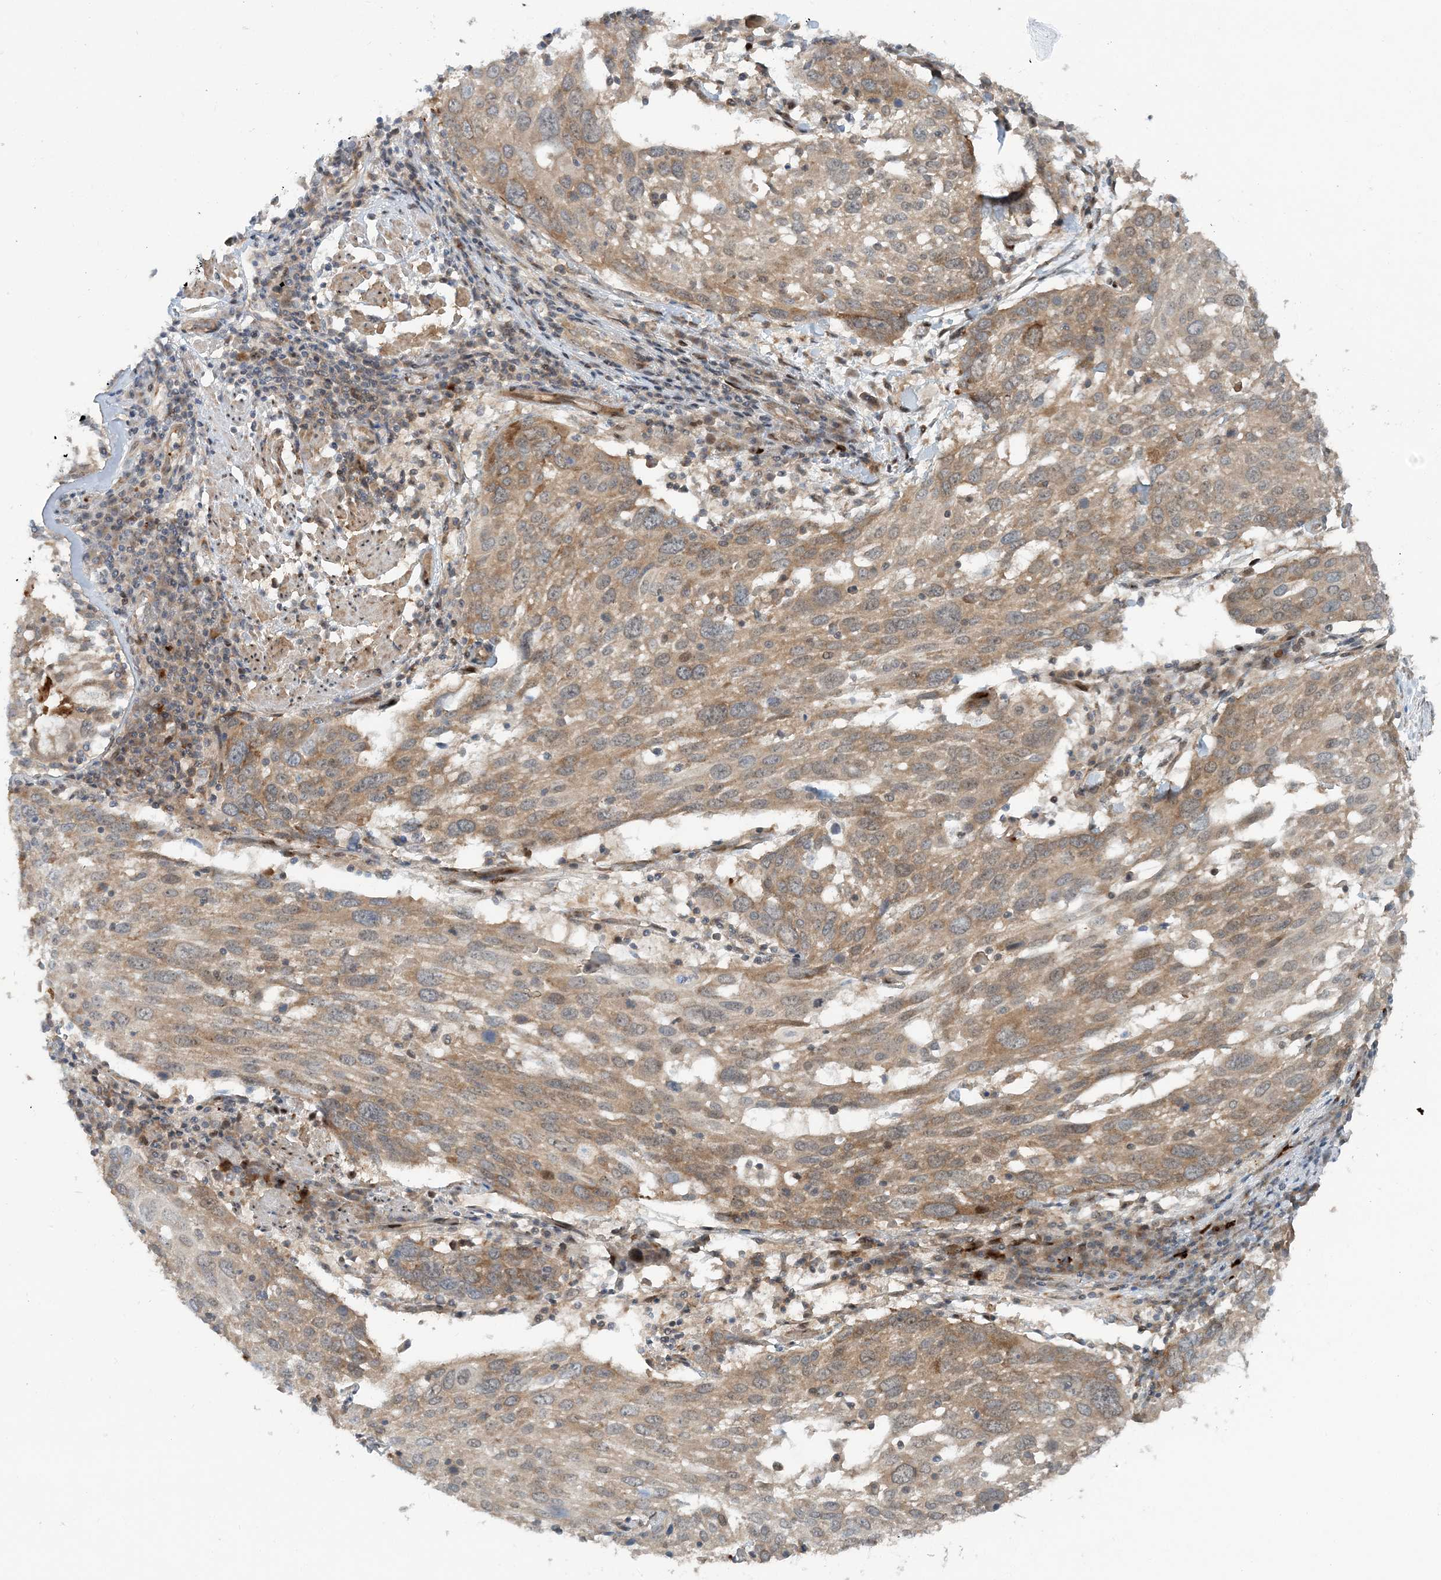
{"staining": {"intensity": "moderate", "quantity": "25%-75%", "location": "cytoplasmic/membranous"}, "tissue": "lung cancer", "cell_type": "Tumor cells", "image_type": "cancer", "snomed": [{"axis": "morphology", "description": "Squamous cell carcinoma, NOS"}, {"axis": "topography", "description": "Lung"}], "caption": "Lung squamous cell carcinoma stained with a brown dye displays moderate cytoplasmic/membranous positive expression in approximately 25%-75% of tumor cells.", "gene": "GEMIN5", "patient": {"sex": "male", "age": 65}}